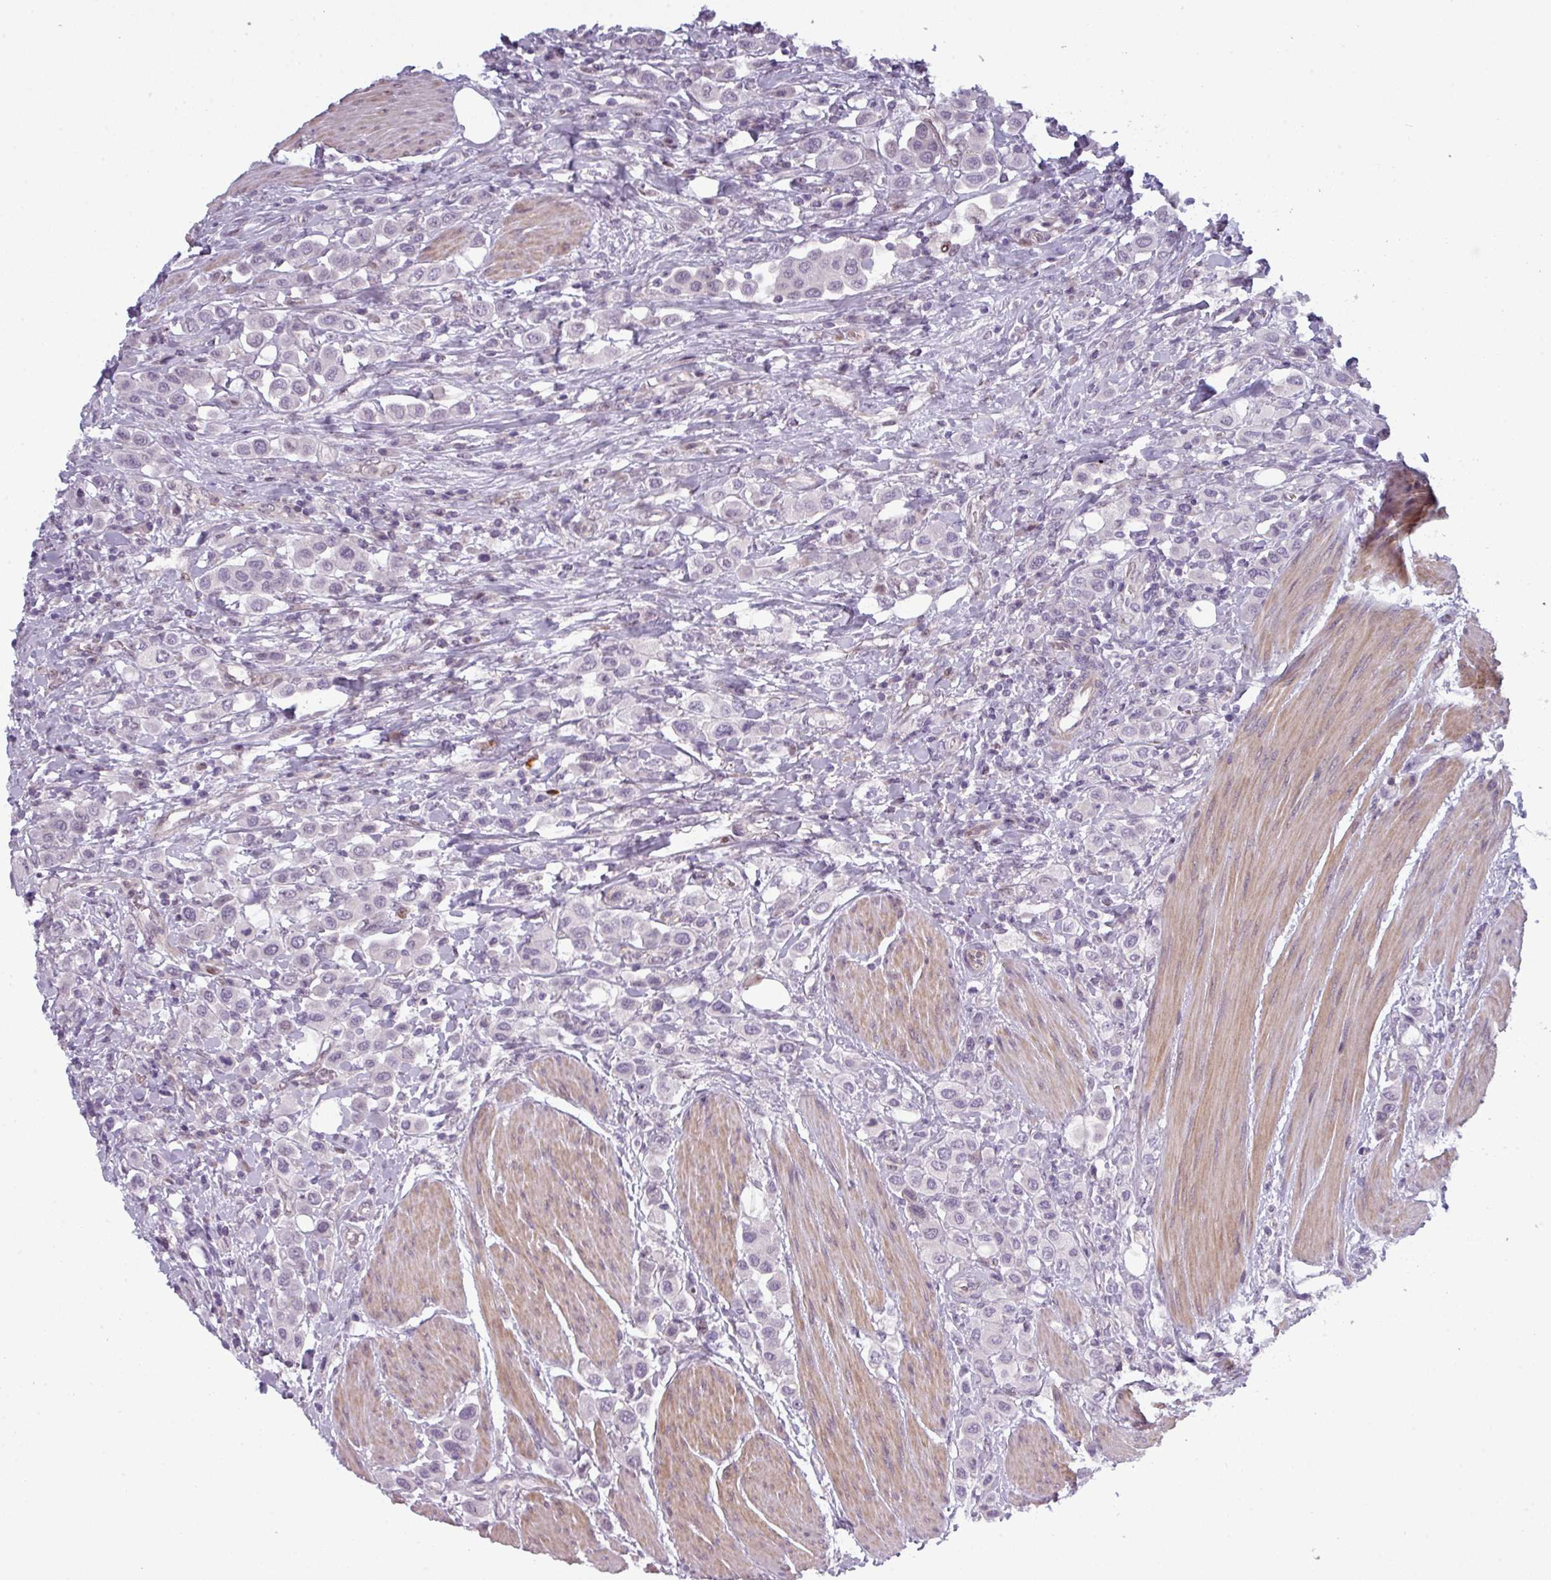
{"staining": {"intensity": "negative", "quantity": "none", "location": "none"}, "tissue": "urothelial cancer", "cell_type": "Tumor cells", "image_type": "cancer", "snomed": [{"axis": "morphology", "description": "Urothelial carcinoma, High grade"}, {"axis": "topography", "description": "Urinary bladder"}], "caption": "Immunohistochemistry histopathology image of human urothelial cancer stained for a protein (brown), which exhibits no expression in tumor cells. The staining was performed using DAB to visualize the protein expression in brown, while the nuclei were stained in blue with hematoxylin (Magnification: 20x).", "gene": "PRAMEF12", "patient": {"sex": "male", "age": 50}}